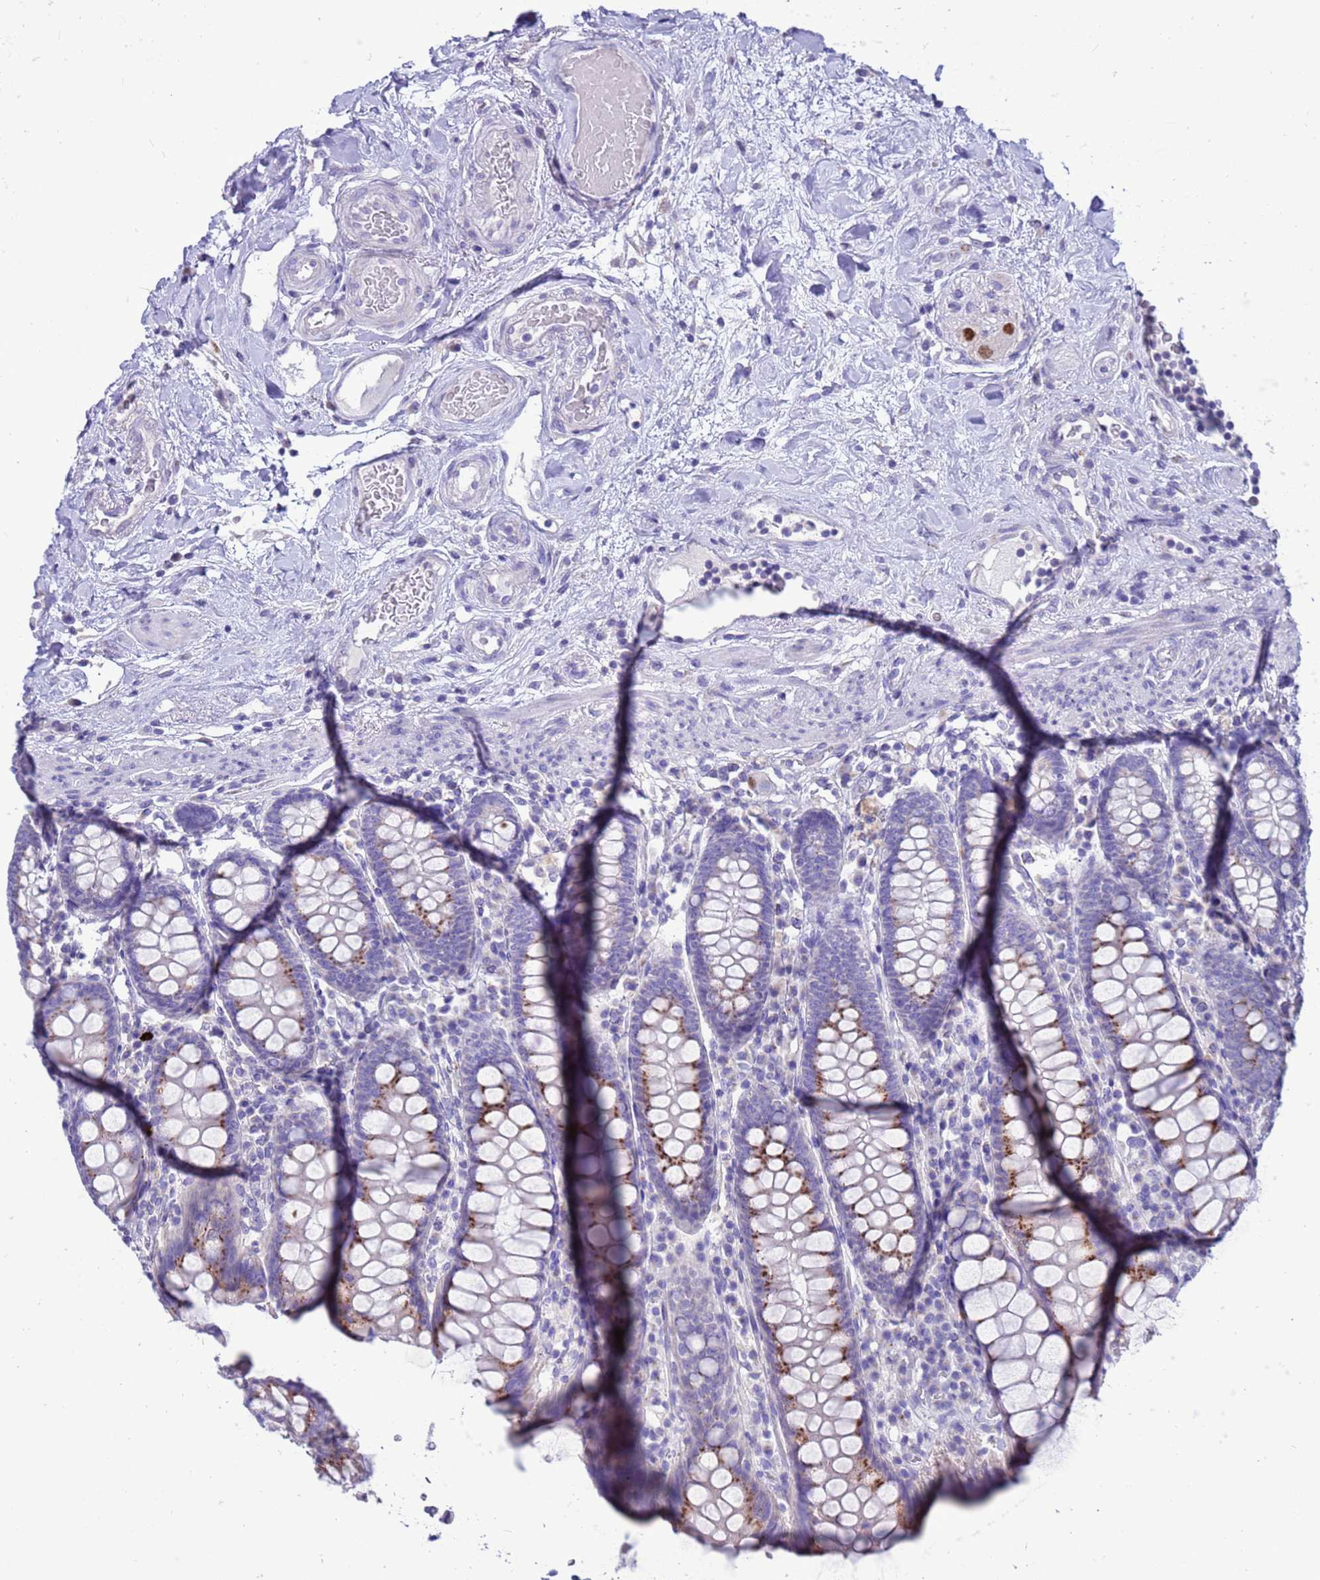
{"staining": {"intensity": "negative", "quantity": "none", "location": "none"}, "tissue": "colon", "cell_type": "Endothelial cells", "image_type": "normal", "snomed": [{"axis": "morphology", "description": "Normal tissue, NOS"}, {"axis": "topography", "description": "Colon"}], "caption": "A high-resolution image shows IHC staining of benign colon, which demonstrates no significant positivity in endothelial cells.", "gene": "PDE10A", "patient": {"sex": "female", "age": 79}}